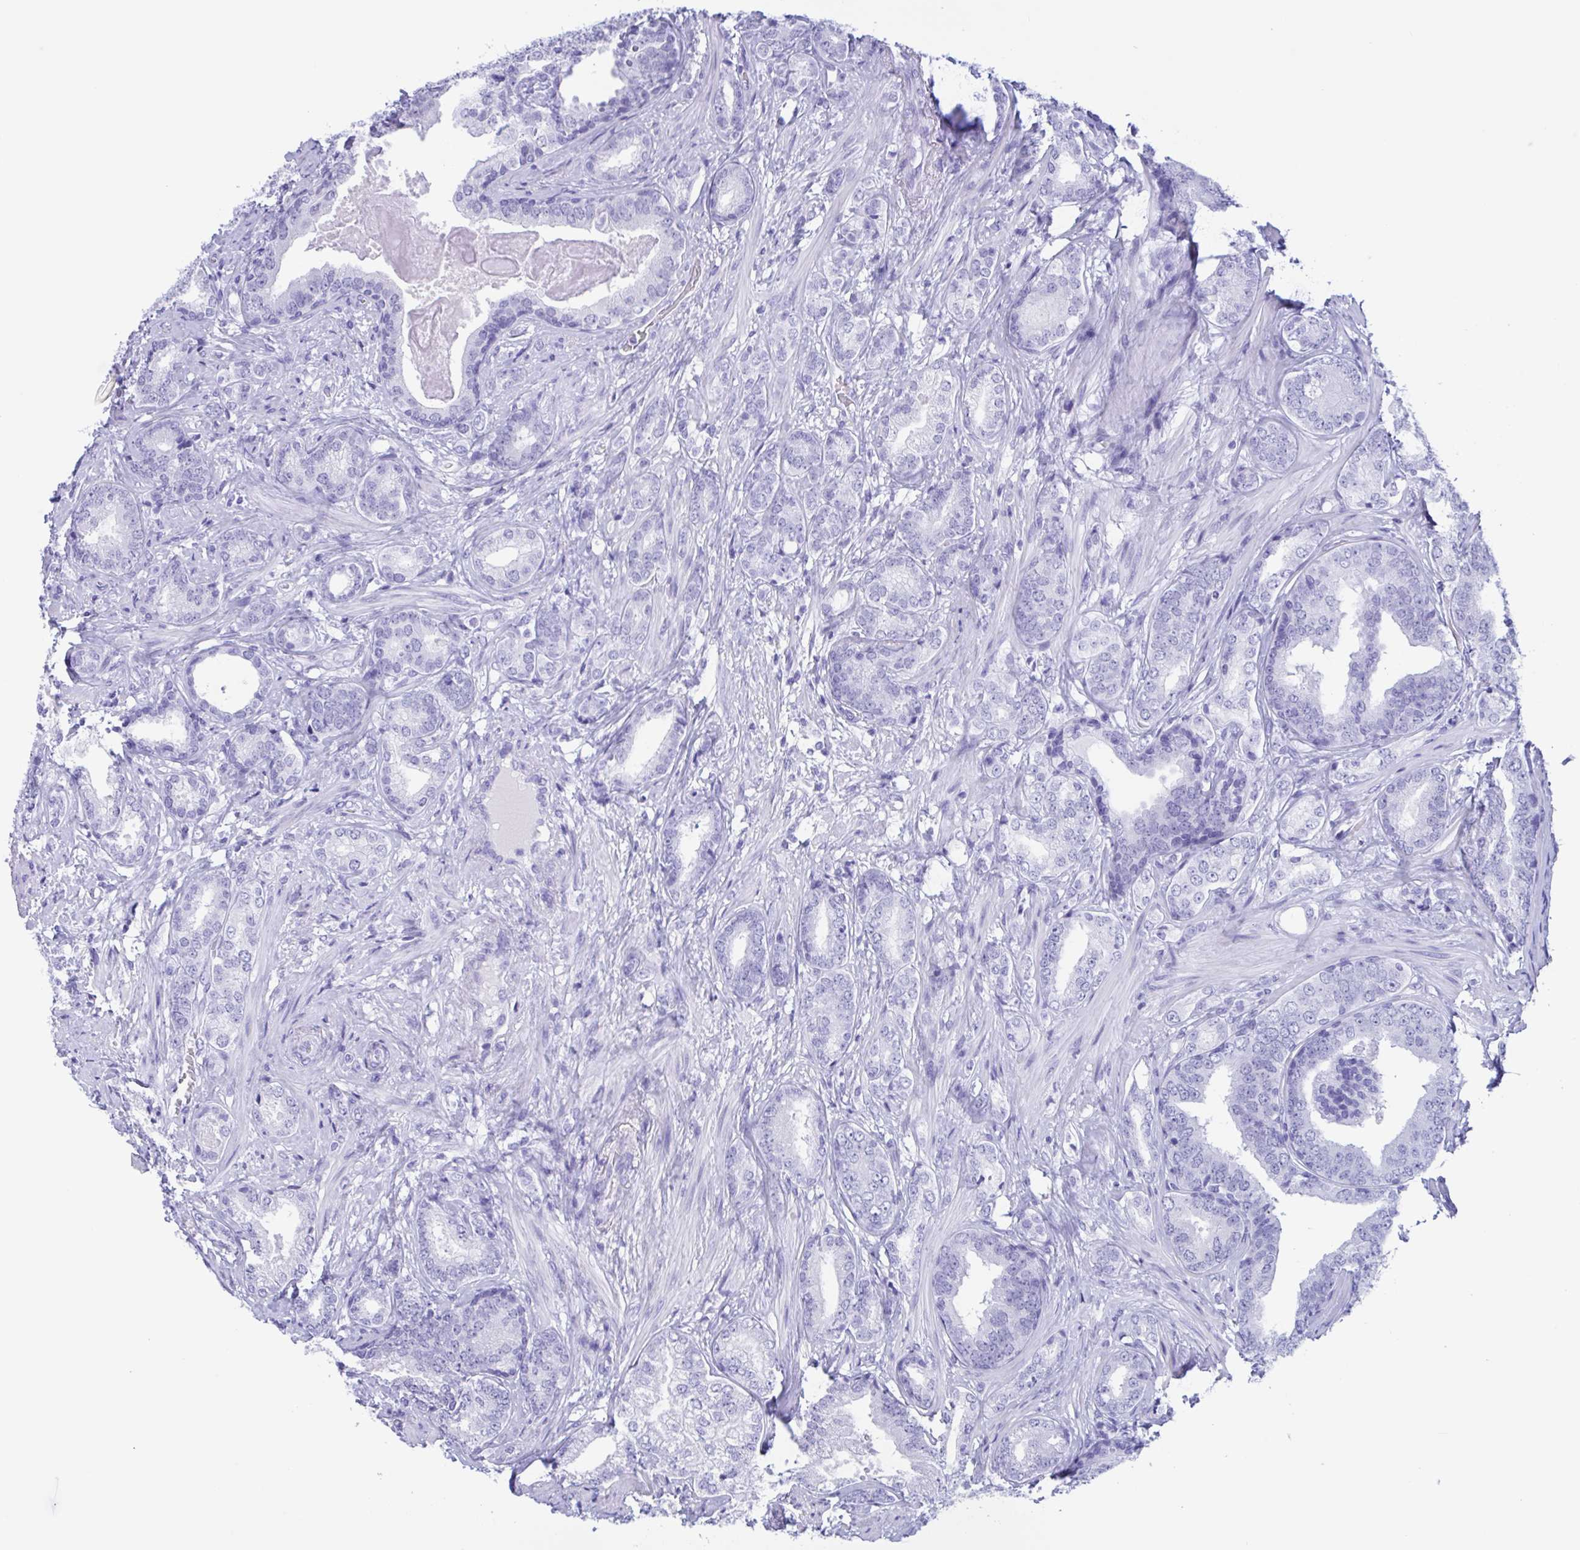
{"staining": {"intensity": "negative", "quantity": "none", "location": "none"}, "tissue": "prostate cancer", "cell_type": "Tumor cells", "image_type": "cancer", "snomed": [{"axis": "morphology", "description": "Adenocarcinoma, High grade"}, {"axis": "topography", "description": "Prostate"}], "caption": "IHC histopathology image of human adenocarcinoma (high-grade) (prostate) stained for a protein (brown), which reveals no staining in tumor cells.", "gene": "ZNF850", "patient": {"sex": "male", "age": 62}}